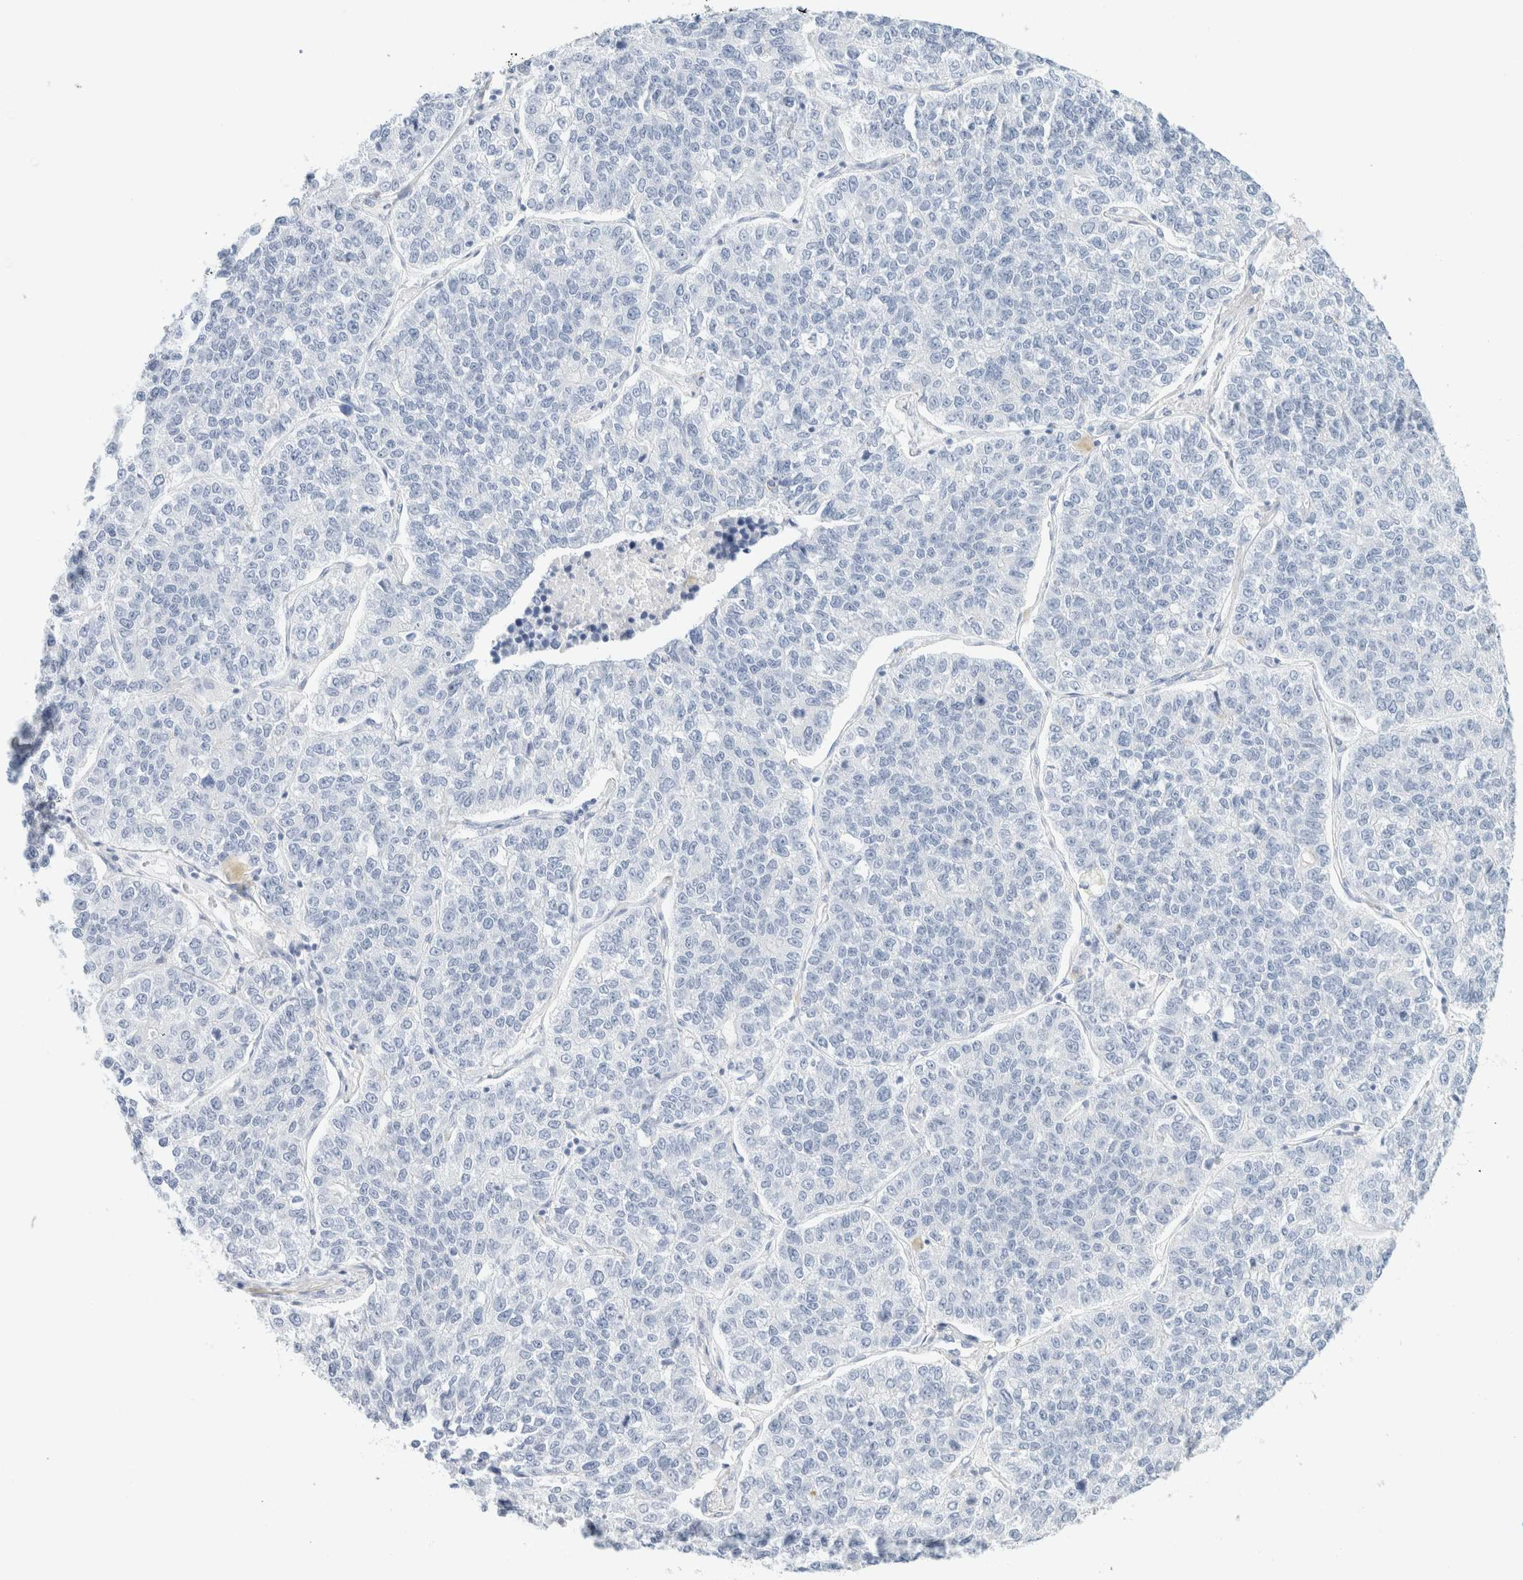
{"staining": {"intensity": "negative", "quantity": "none", "location": "none"}, "tissue": "lung cancer", "cell_type": "Tumor cells", "image_type": "cancer", "snomed": [{"axis": "morphology", "description": "Adenocarcinoma, NOS"}, {"axis": "topography", "description": "Lung"}], "caption": "An immunohistochemistry photomicrograph of lung cancer (adenocarcinoma) is shown. There is no staining in tumor cells of lung cancer (adenocarcinoma).", "gene": "KRT20", "patient": {"sex": "male", "age": 49}}